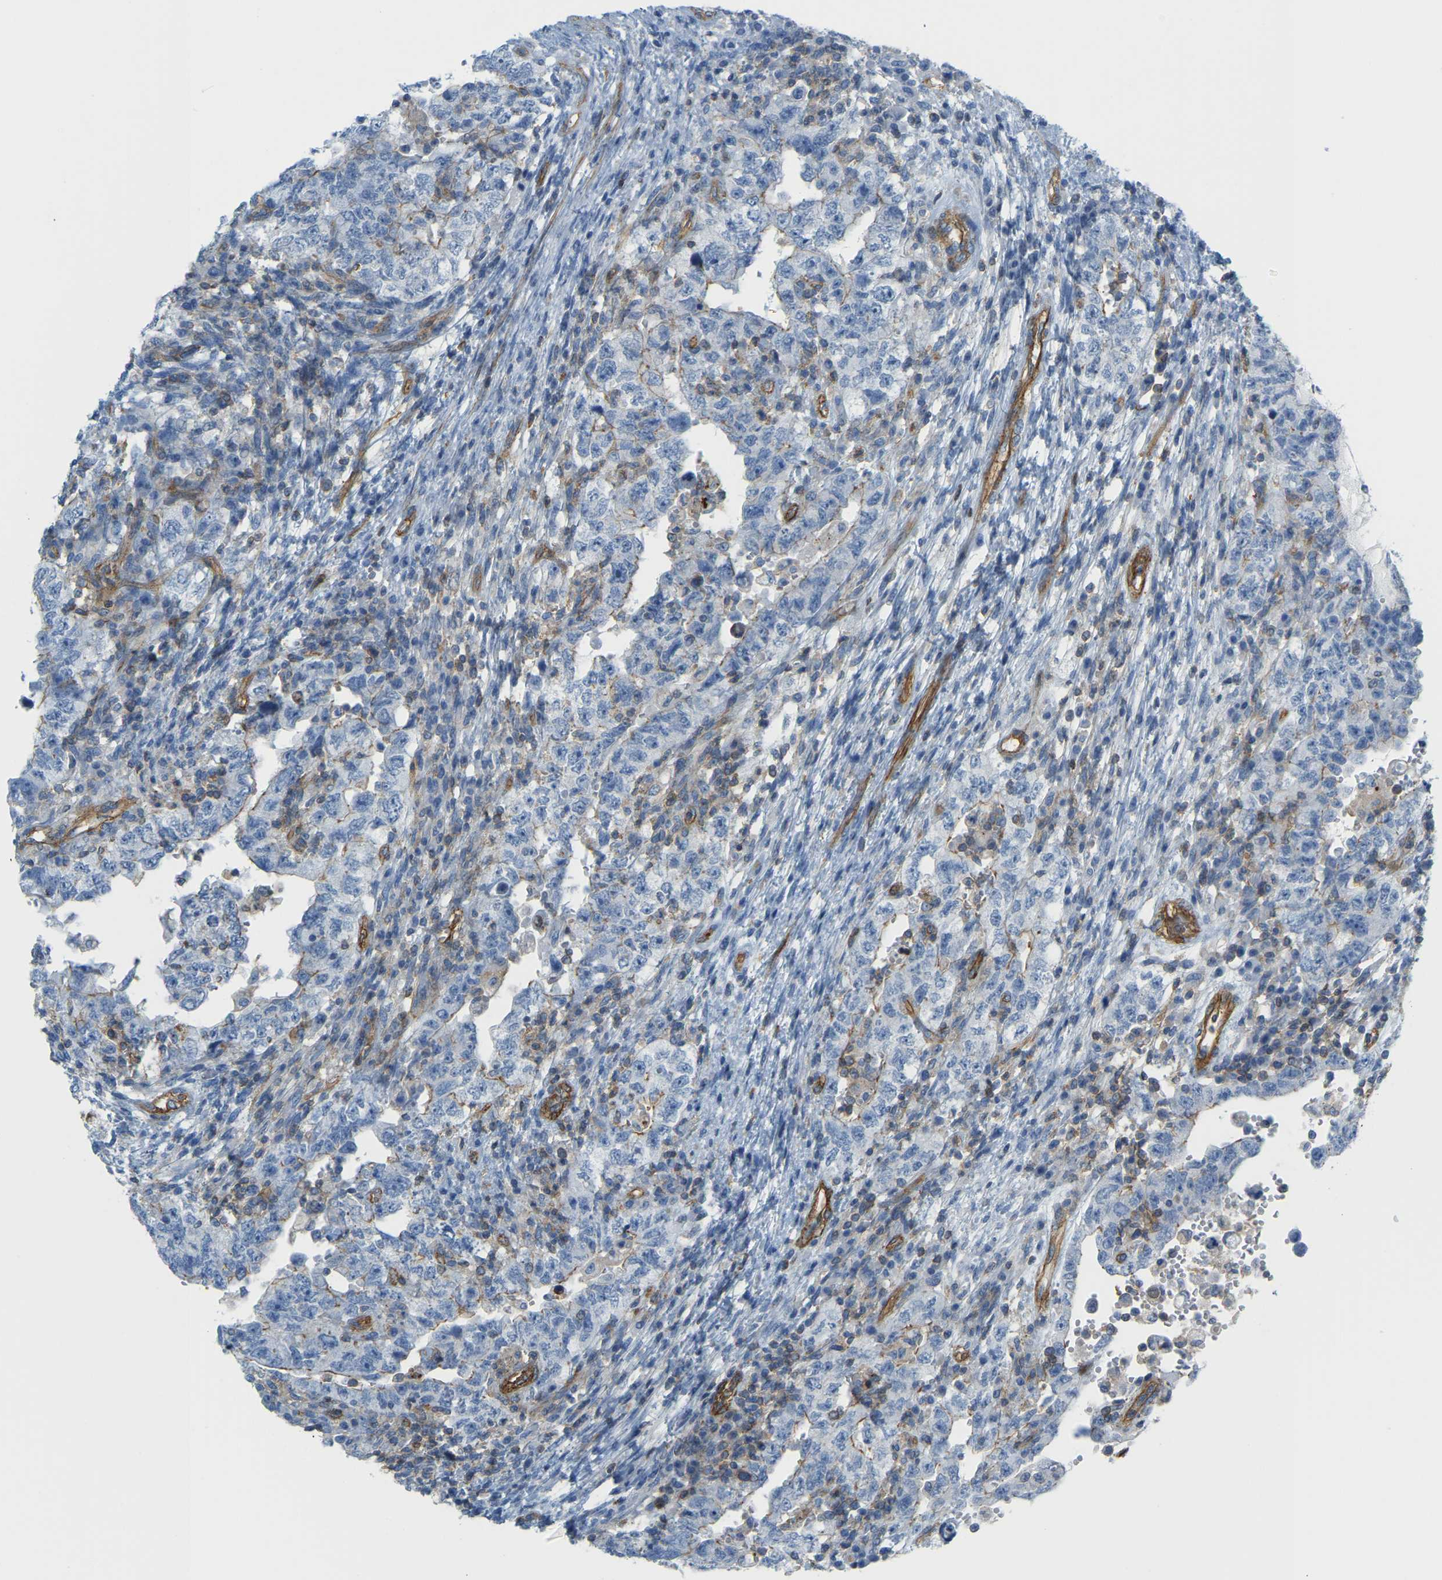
{"staining": {"intensity": "negative", "quantity": "none", "location": "none"}, "tissue": "testis cancer", "cell_type": "Tumor cells", "image_type": "cancer", "snomed": [{"axis": "morphology", "description": "Carcinoma, Embryonal, NOS"}, {"axis": "topography", "description": "Testis"}], "caption": "An image of human embryonal carcinoma (testis) is negative for staining in tumor cells.", "gene": "MYL3", "patient": {"sex": "male", "age": 26}}